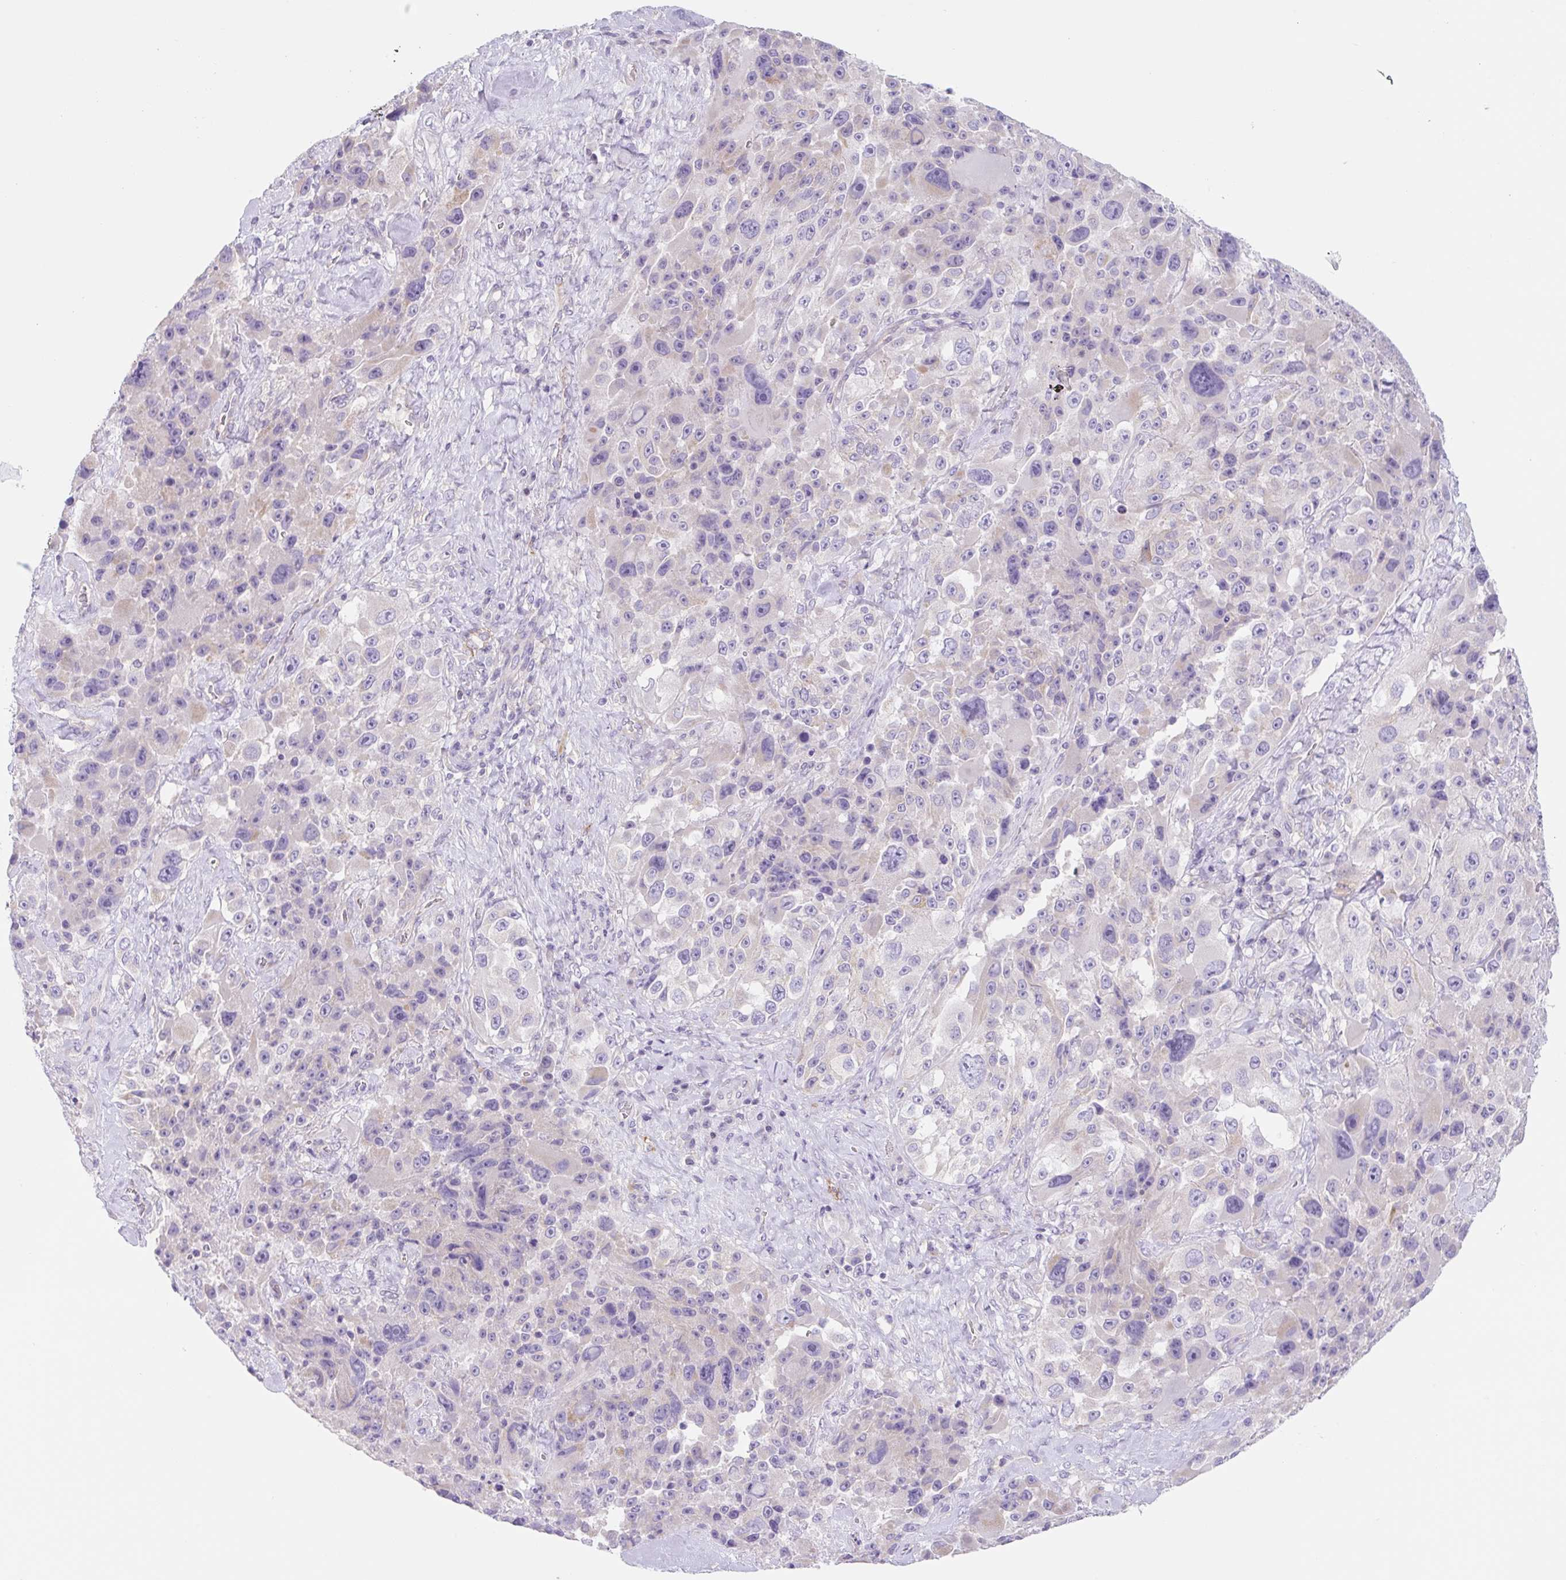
{"staining": {"intensity": "negative", "quantity": "none", "location": "none"}, "tissue": "melanoma", "cell_type": "Tumor cells", "image_type": "cancer", "snomed": [{"axis": "morphology", "description": "Malignant melanoma, Metastatic site"}, {"axis": "topography", "description": "Lymph node"}], "caption": "Immunohistochemistry micrograph of human melanoma stained for a protein (brown), which reveals no staining in tumor cells.", "gene": "LYVE1", "patient": {"sex": "male", "age": 62}}